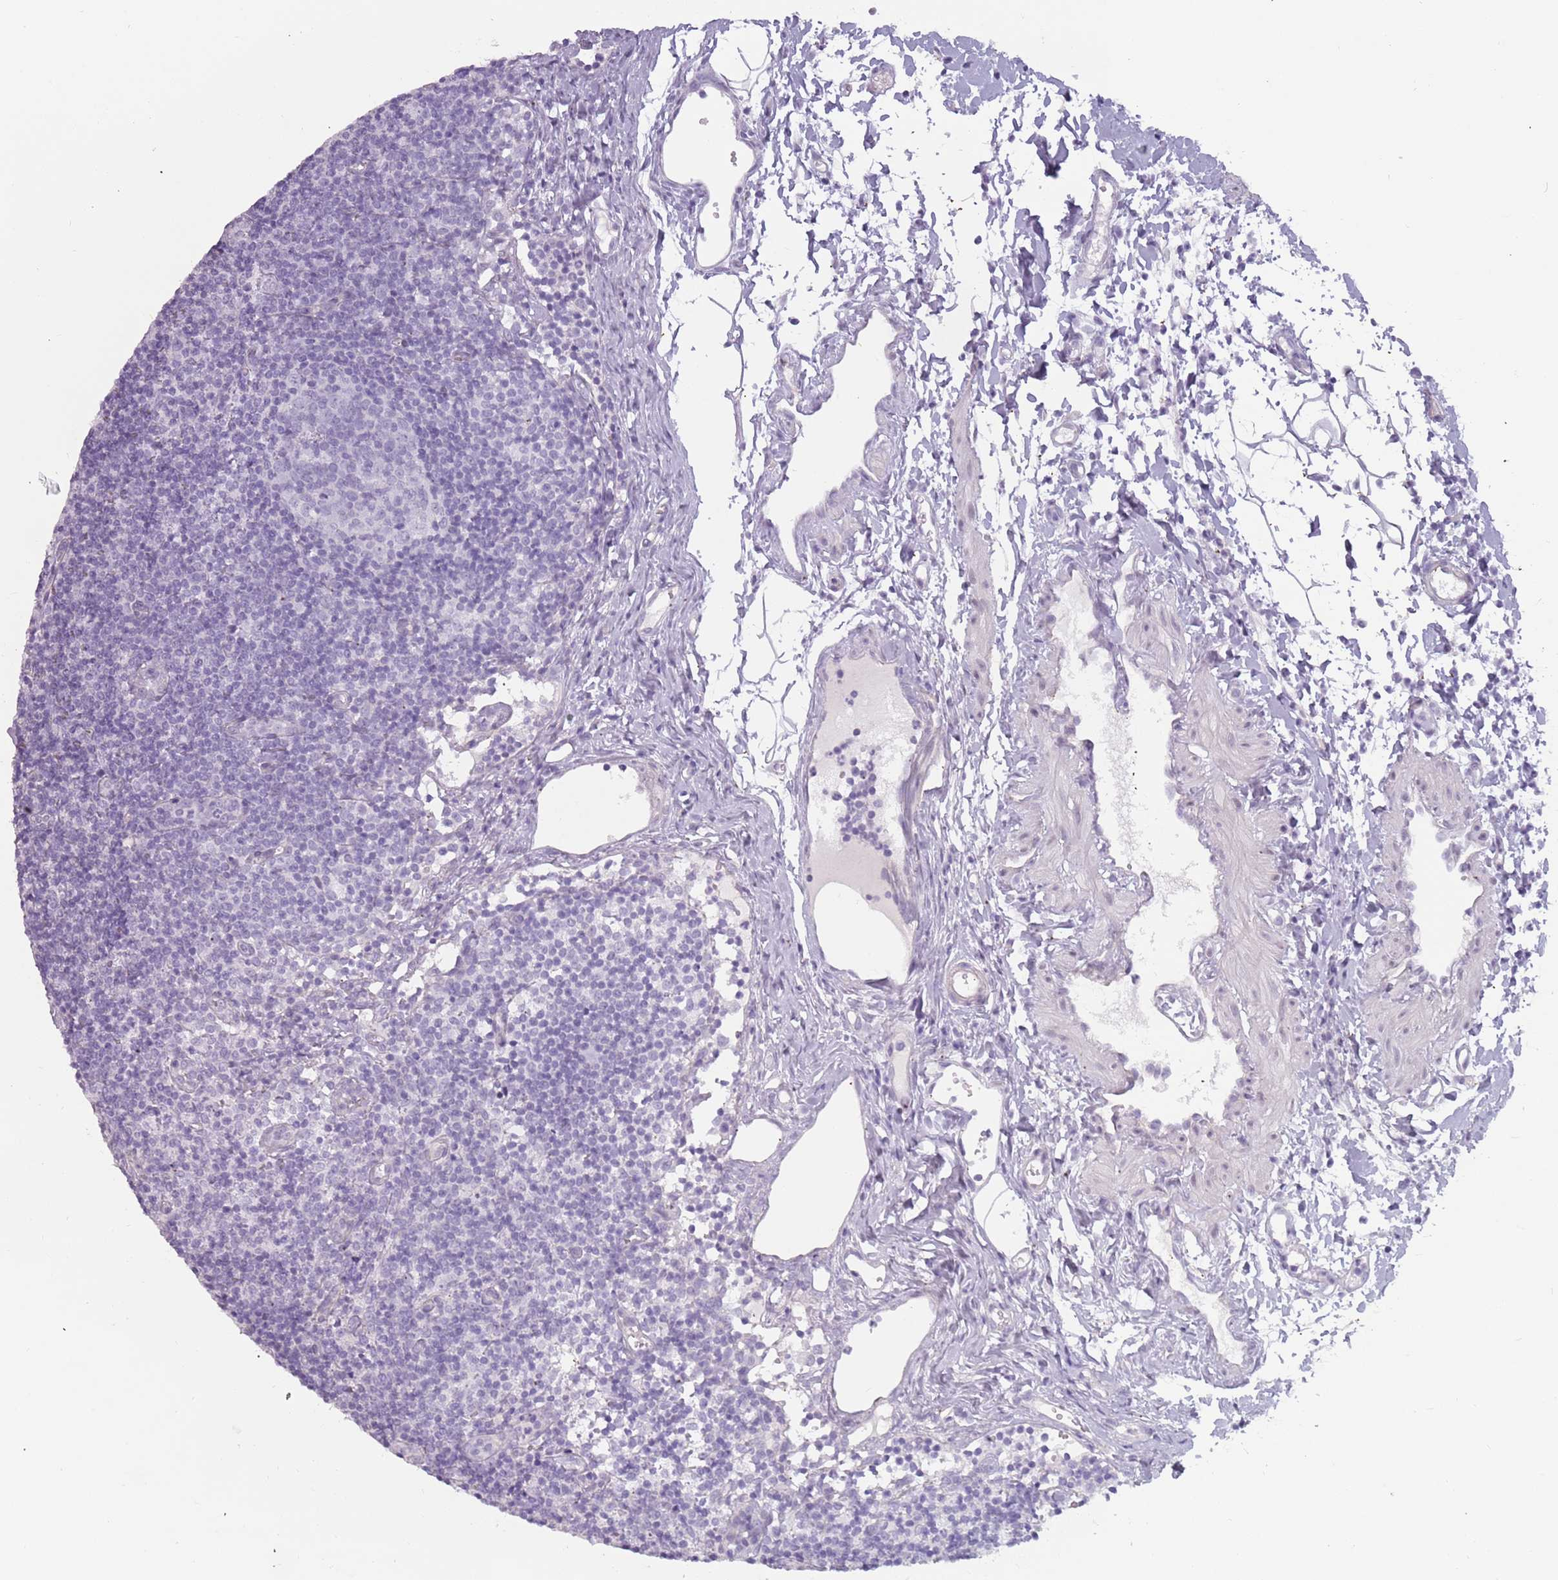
{"staining": {"intensity": "negative", "quantity": "none", "location": "none"}, "tissue": "lymph node", "cell_type": "Germinal center cells", "image_type": "normal", "snomed": [{"axis": "morphology", "description": "Normal tissue, NOS"}, {"axis": "topography", "description": "Lymph node"}], "caption": "High power microscopy histopathology image of an immunohistochemistry photomicrograph of normal lymph node, revealing no significant staining in germinal center cells. (DAB (3,3'-diaminobenzidine) IHC with hematoxylin counter stain).", "gene": "RFX2", "patient": {"sex": "female", "age": 37}}